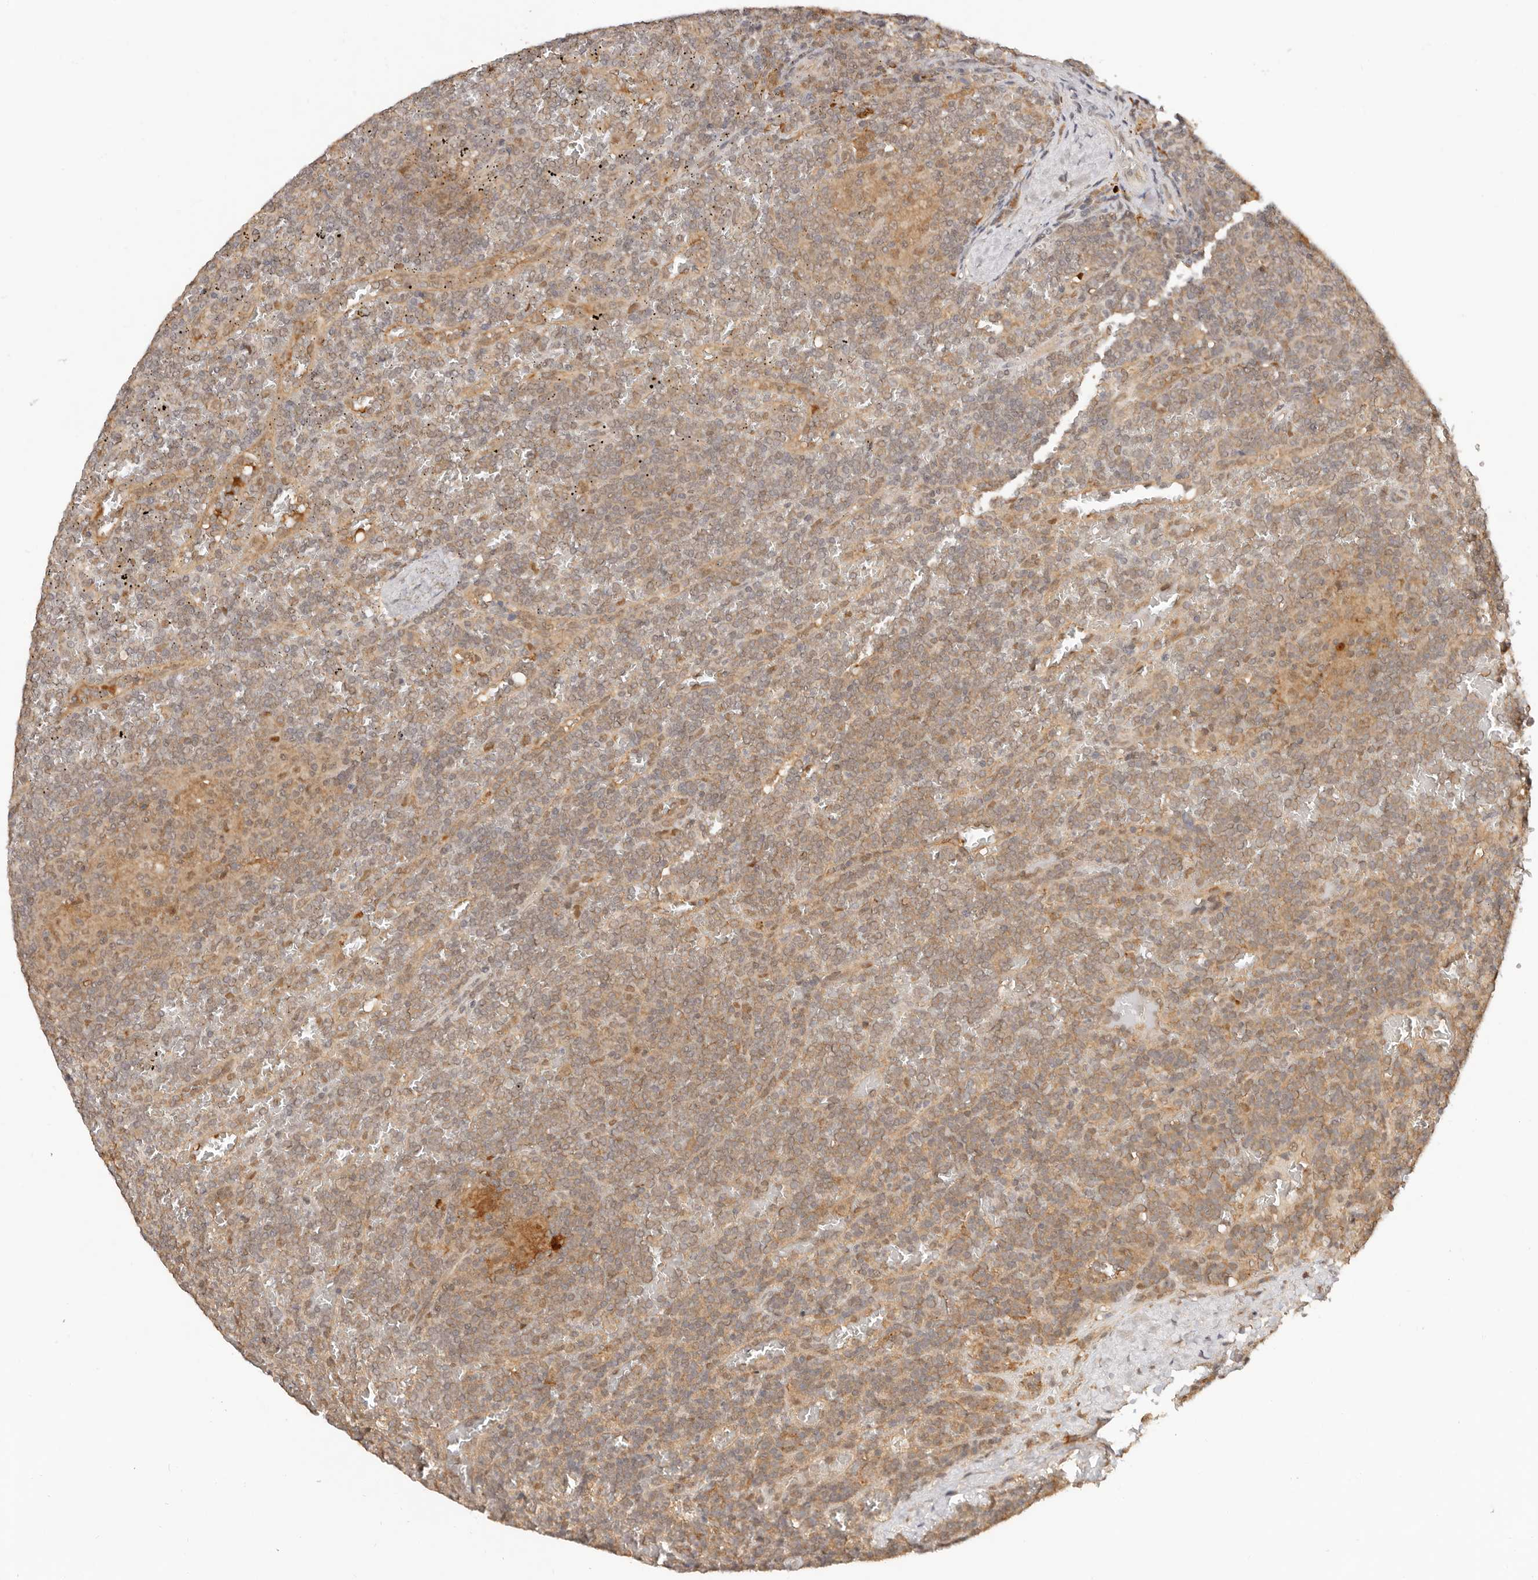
{"staining": {"intensity": "moderate", "quantity": ">75%", "location": "cytoplasmic/membranous,nuclear"}, "tissue": "lymphoma", "cell_type": "Tumor cells", "image_type": "cancer", "snomed": [{"axis": "morphology", "description": "Malignant lymphoma, non-Hodgkin's type, Low grade"}, {"axis": "topography", "description": "Spleen"}], "caption": "Malignant lymphoma, non-Hodgkin's type (low-grade) stained with a brown dye displays moderate cytoplasmic/membranous and nuclear positive expression in about >75% of tumor cells.", "gene": "PSMA5", "patient": {"sex": "female", "age": 19}}